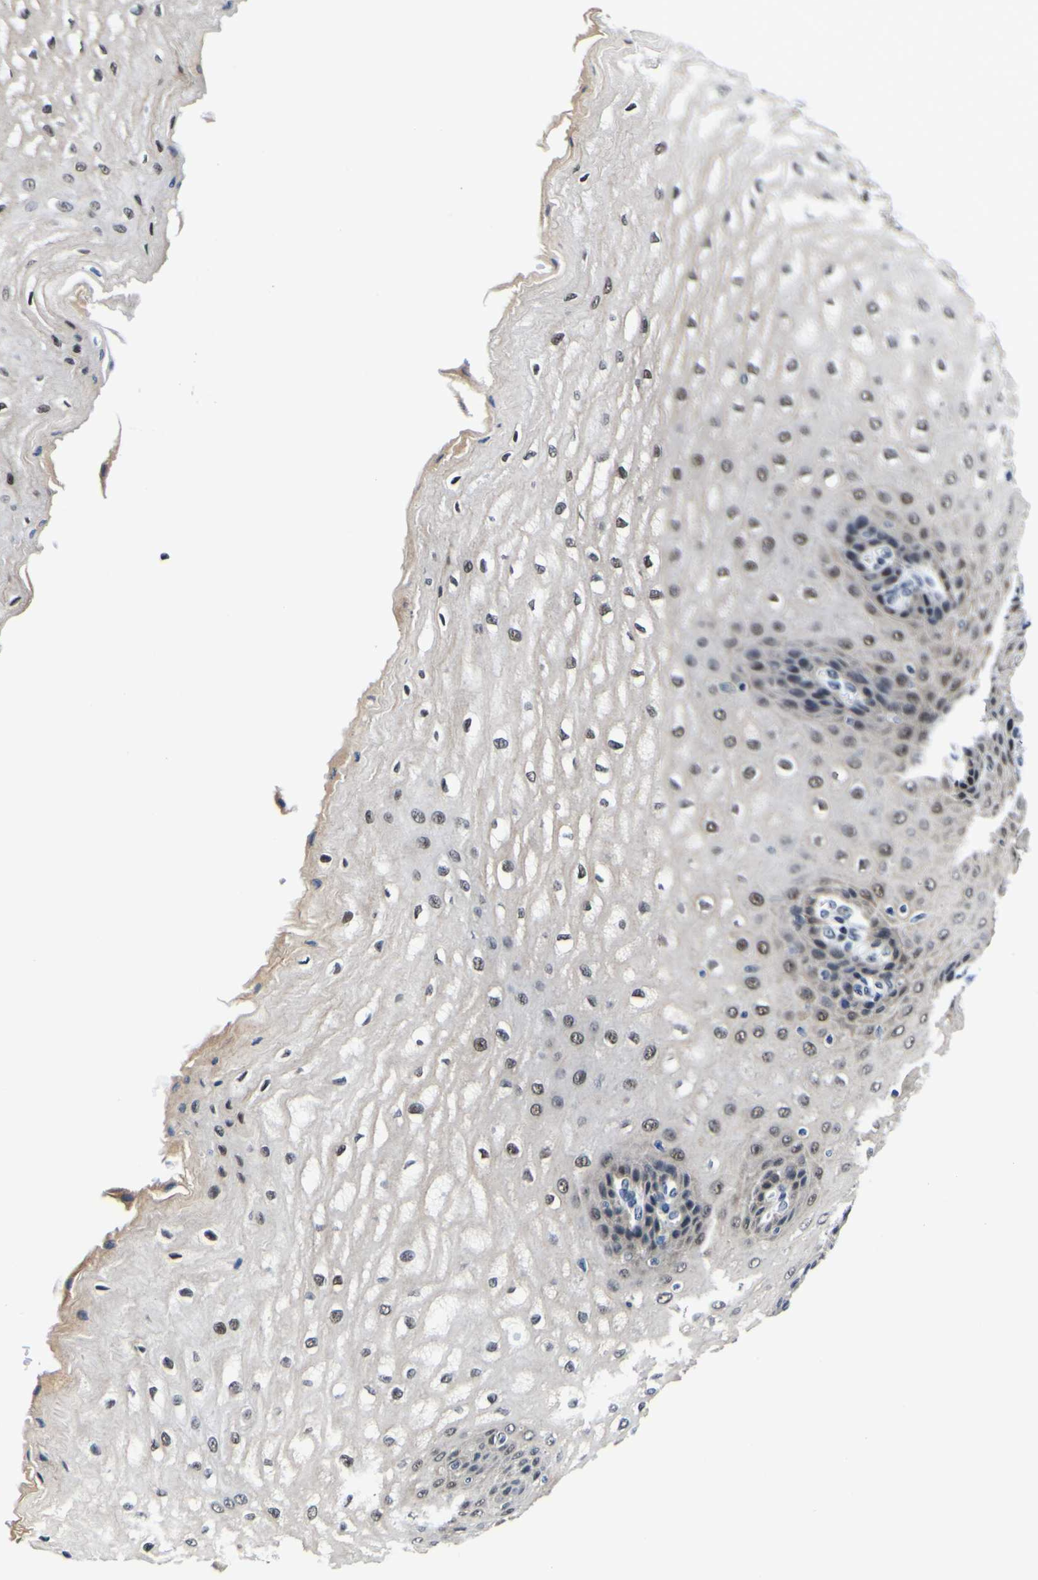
{"staining": {"intensity": "moderate", "quantity": ">75%", "location": "nuclear"}, "tissue": "esophagus", "cell_type": "Squamous epithelial cells", "image_type": "normal", "snomed": [{"axis": "morphology", "description": "Normal tissue, NOS"}, {"axis": "topography", "description": "Esophagus"}], "caption": "Protein analysis of unremarkable esophagus exhibits moderate nuclear staining in about >75% of squamous epithelial cells. The staining was performed using DAB (3,3'-diaminobenzidine), with brown indicating positive protein expression. Nuclei are stained blue with hematoxylin.", "gene": "CUL4B", "patient": {"sex": "male", "age": 54}}